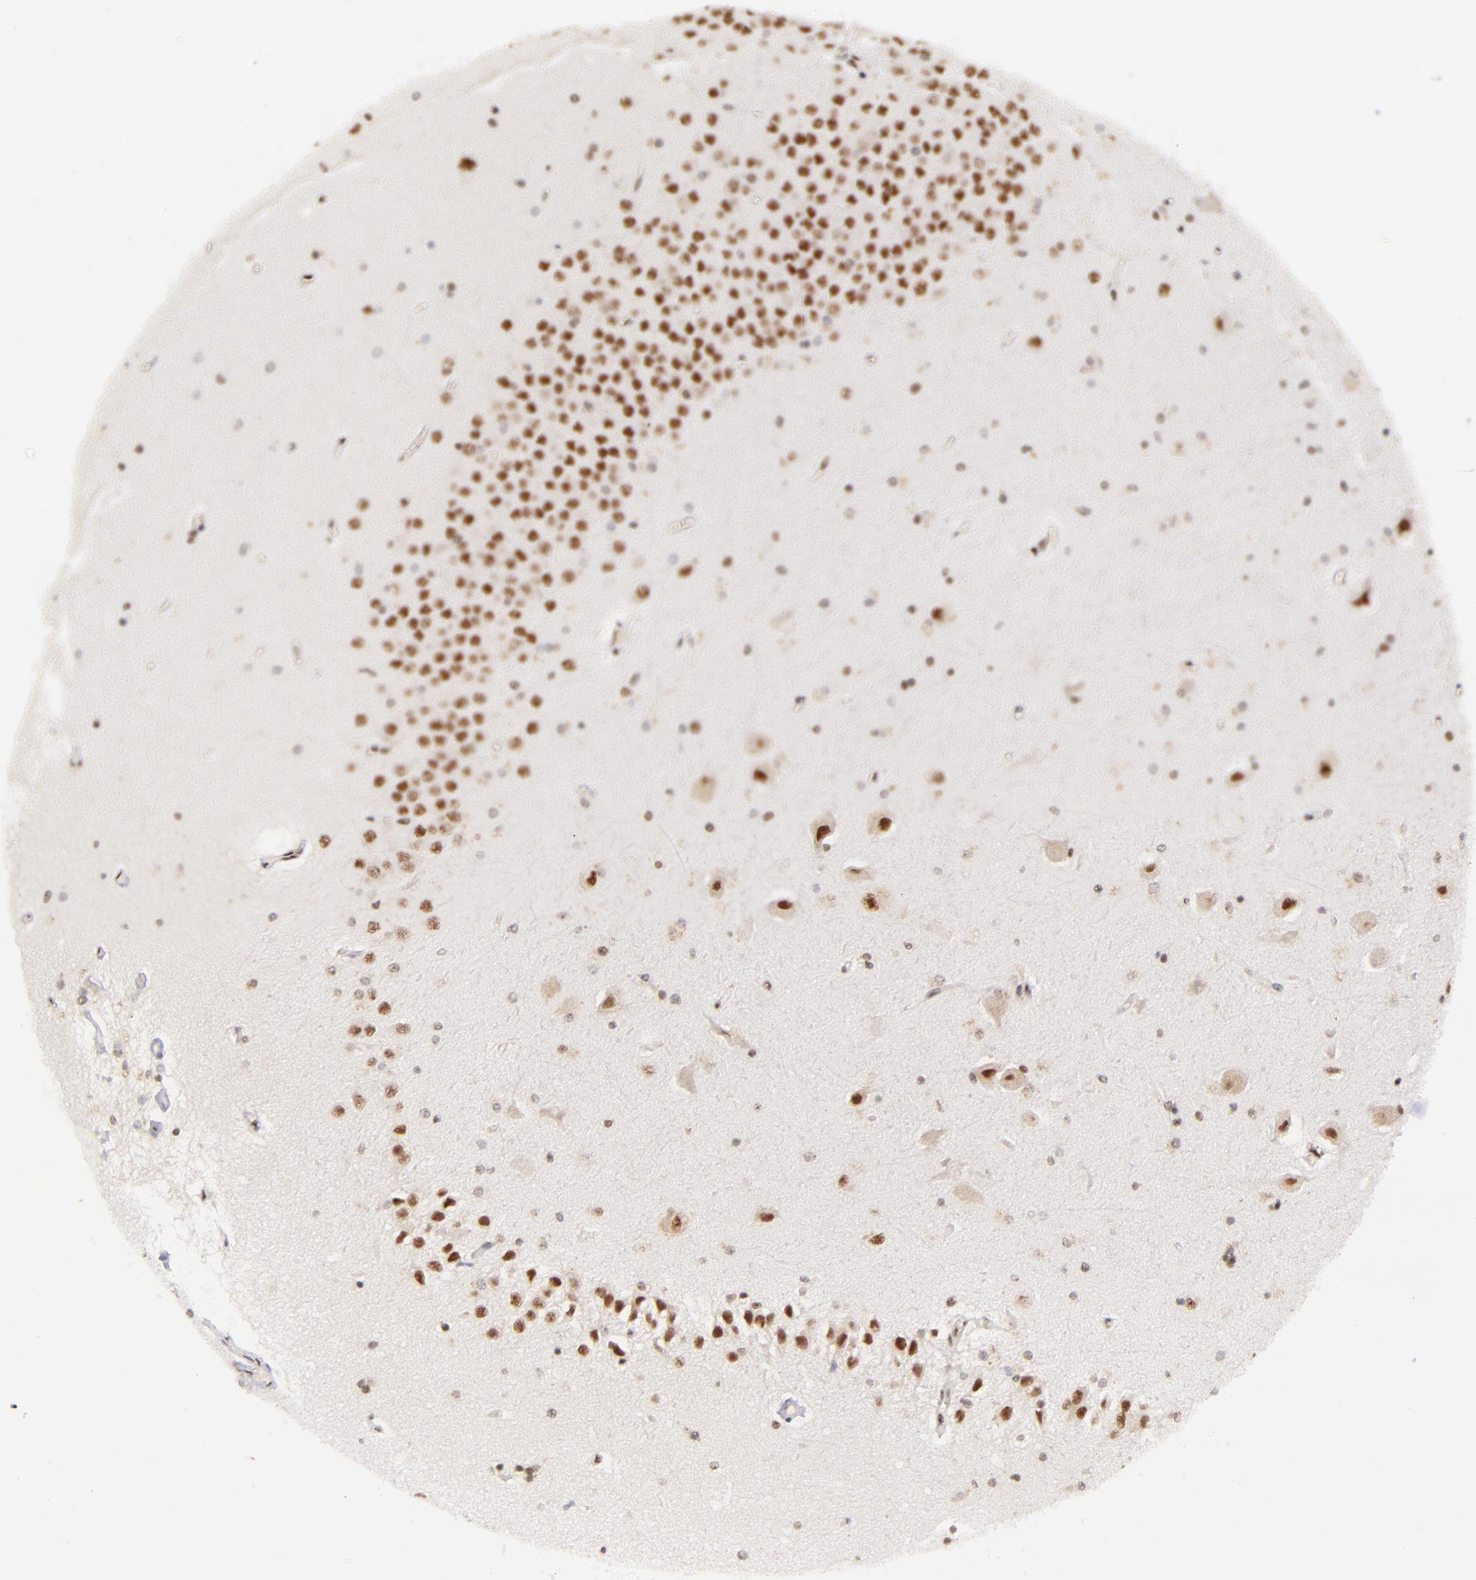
{"staining": {"intensity": "moderate", "quantity": "<25%", "location": "nuclear"}, "tissue": "hippocampus", "cell_type": "Glial cells", "image_type": "normal", "snomed": [{"axis": "morphology", "description": "Normal tissue, NOS"}, {"axis": "topography", "description": "Hippocampus"}], "caption": "A micrograph of human hippocampus stained for a protein displays moderate nuclear brown staining in glial cells.", "gene": "GPKOW", "patient": {"sex": "female", "age": 54}}